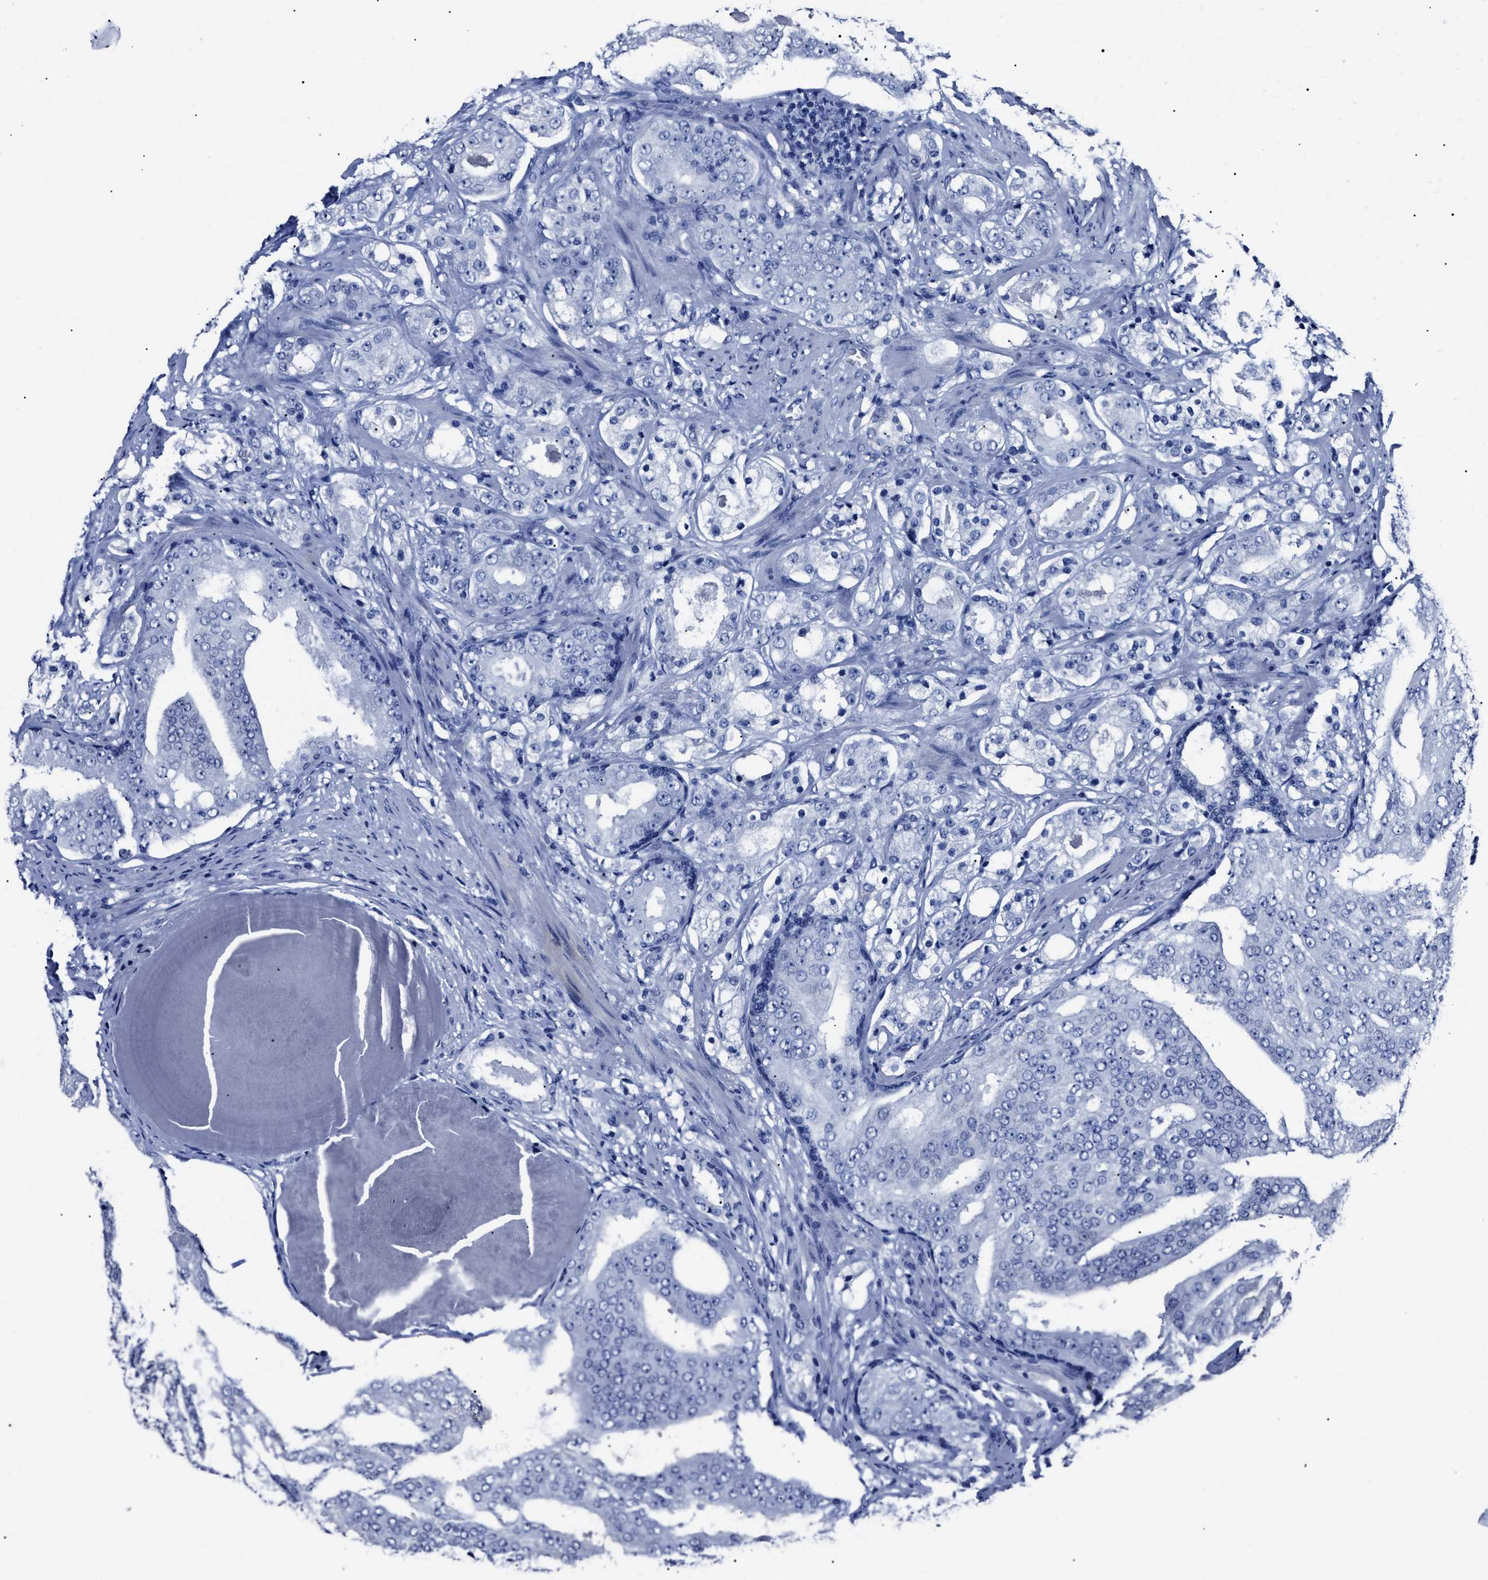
{"staining": {"intensity": "negative", "quantity": "none", "location": "none"}, "tissue": "prostate cancer", "cell_type": "Tumor cells", "image_type": "cancer", "snomed": [{"axis": "morphology", "description": "Adenocarcinoma, High grade"}, {"axis": "topography", "description": "Prostate"}], "caption": "A high-resolution photomicrograph shows immunohistochemistry staining of prostate cancer (high-grade adenocarcinoma), which demonstrates no significant expression in tumor cells.", "gene": "ALPG", "patient": {"sex": "male", "age": 68}}